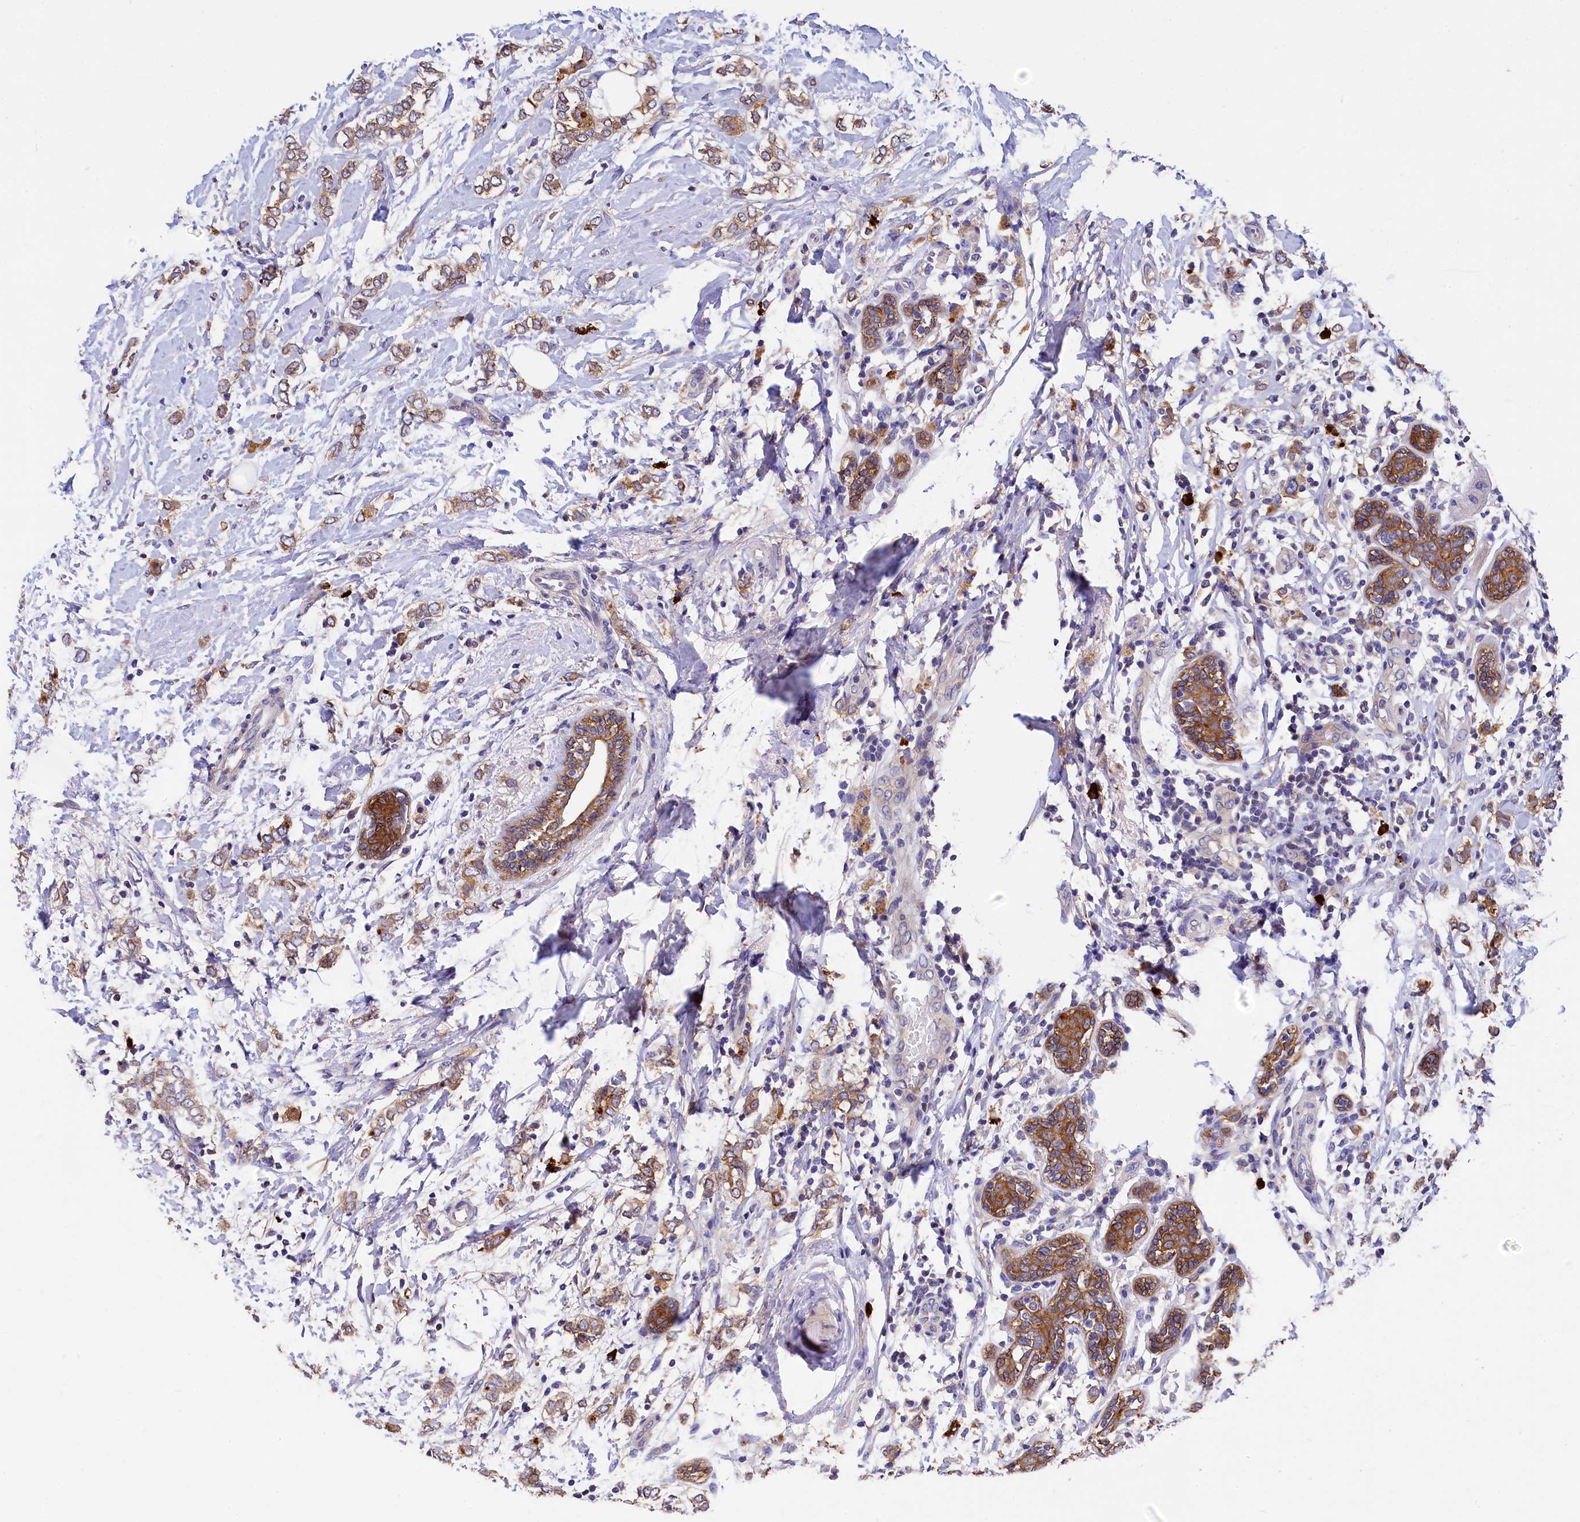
{"staining": {"intensity": "moderate", "quantity": ">75%", "location": "cytoplasmic/membranous"}, "tissue": "breast cancer", "cell_type": "Tumor cells", "image_type": "cancer", "snomed": [{"axis": "morphology", "description": "Normal tissue, NOS"}, {"axis": "morphology", "description": "Lobular carcinoma"}, {"axis": "topography", "description": "Breast"}], "caption": "Immunohistochemistry (IHC) (DAB) staining of lobular carcinoma (breast) displays moderate cytoplasmic/membranous protein positivity in about >75% of tumor cells.", "gene": "EPS8L2", "patient": {"sex": "female", "age": 47}}